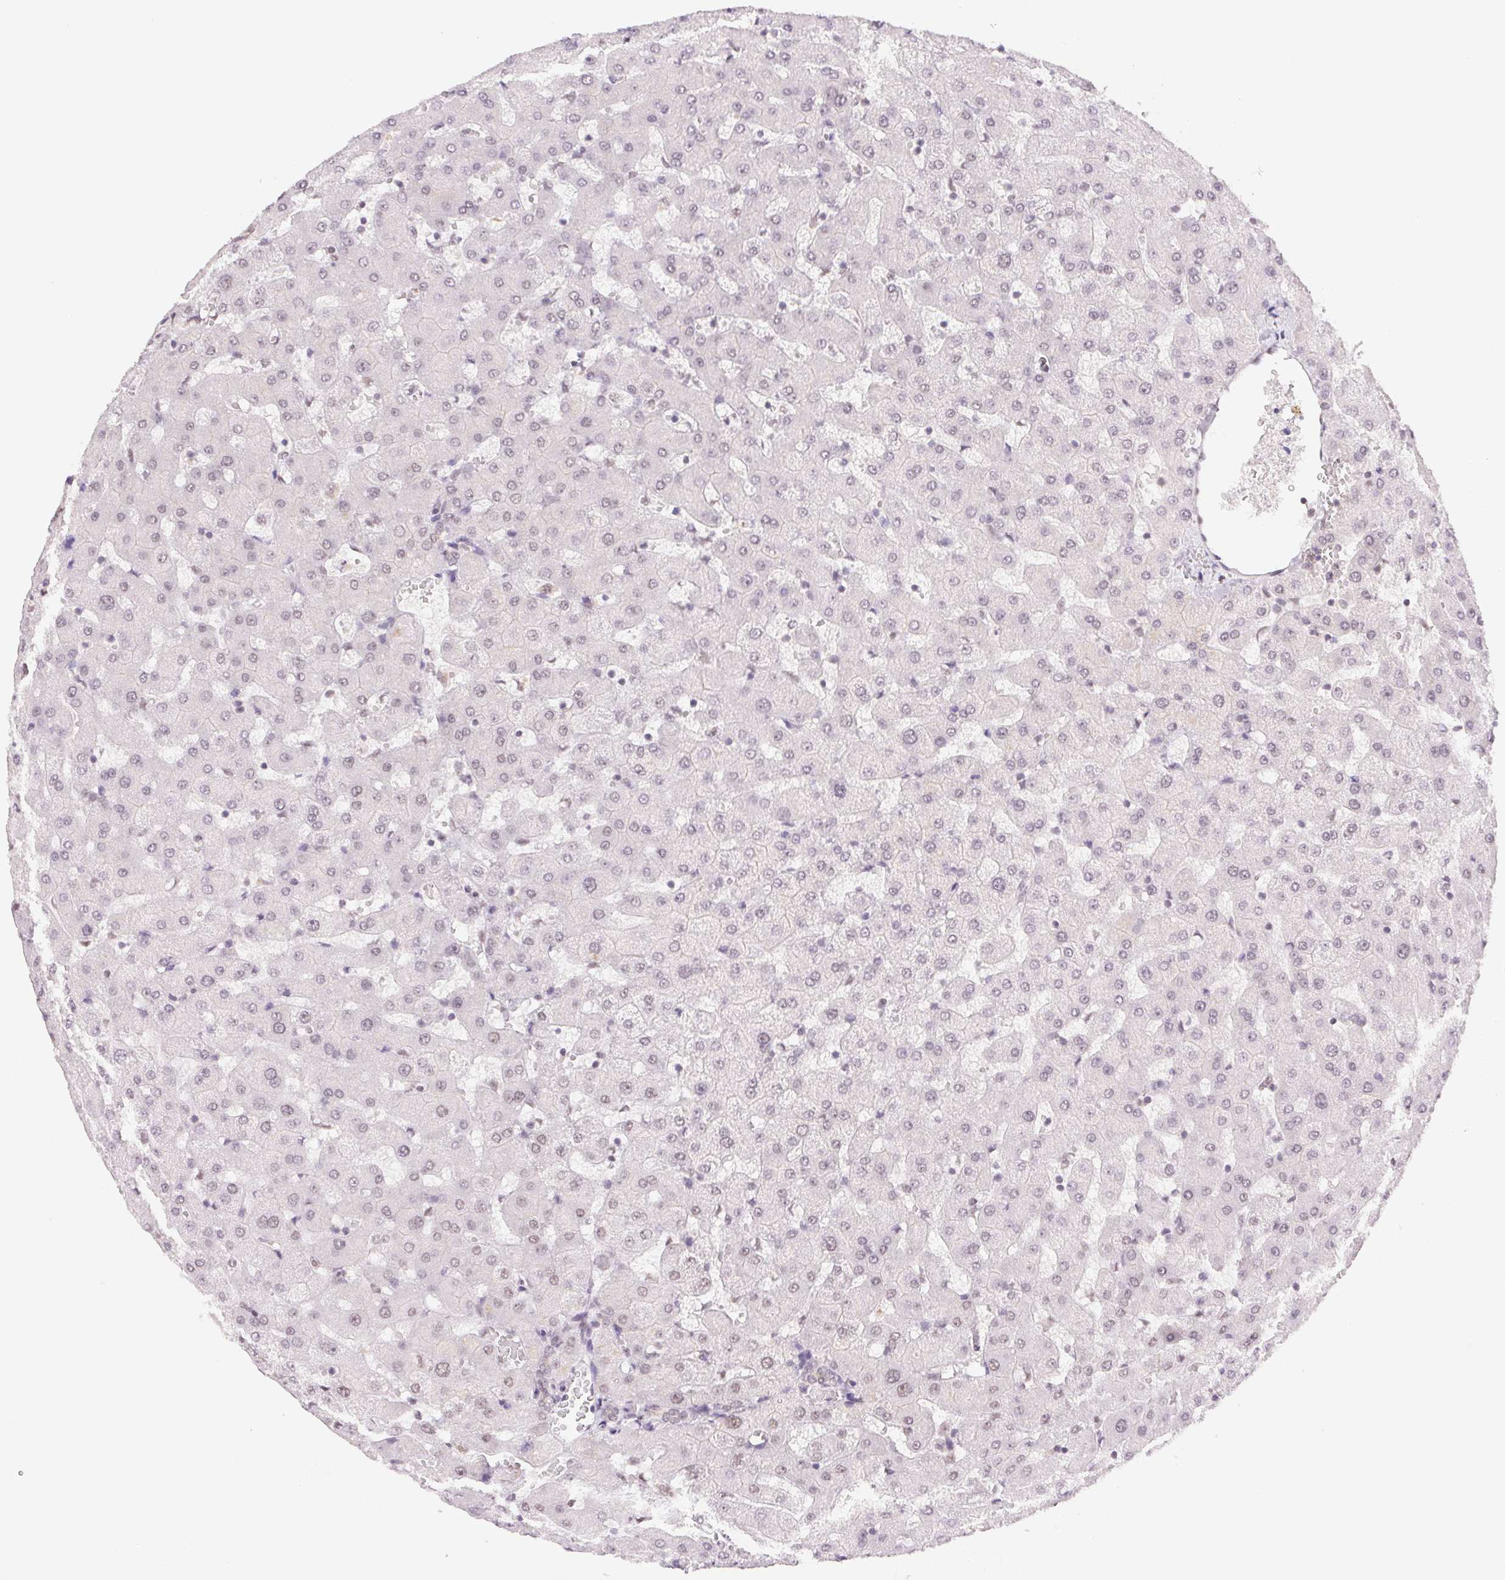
{"staining": {"intensity": "negative", "quantity": "none", "location": "none"}, "tissue": "liver", "cell_type": "Cholangiocytes", "image_type": "normal", "snomed": [{"axis": "morphology", "description": "Normal tissue, NOS"}, {"axis": "topography", "description": "Liver"}], "caption": "This is an IHC image of unremarkable human liver. There is no expression in cholangiocytes.", "gene": "RPRD1B", "patient": {"sex": "female", "age": 63}}